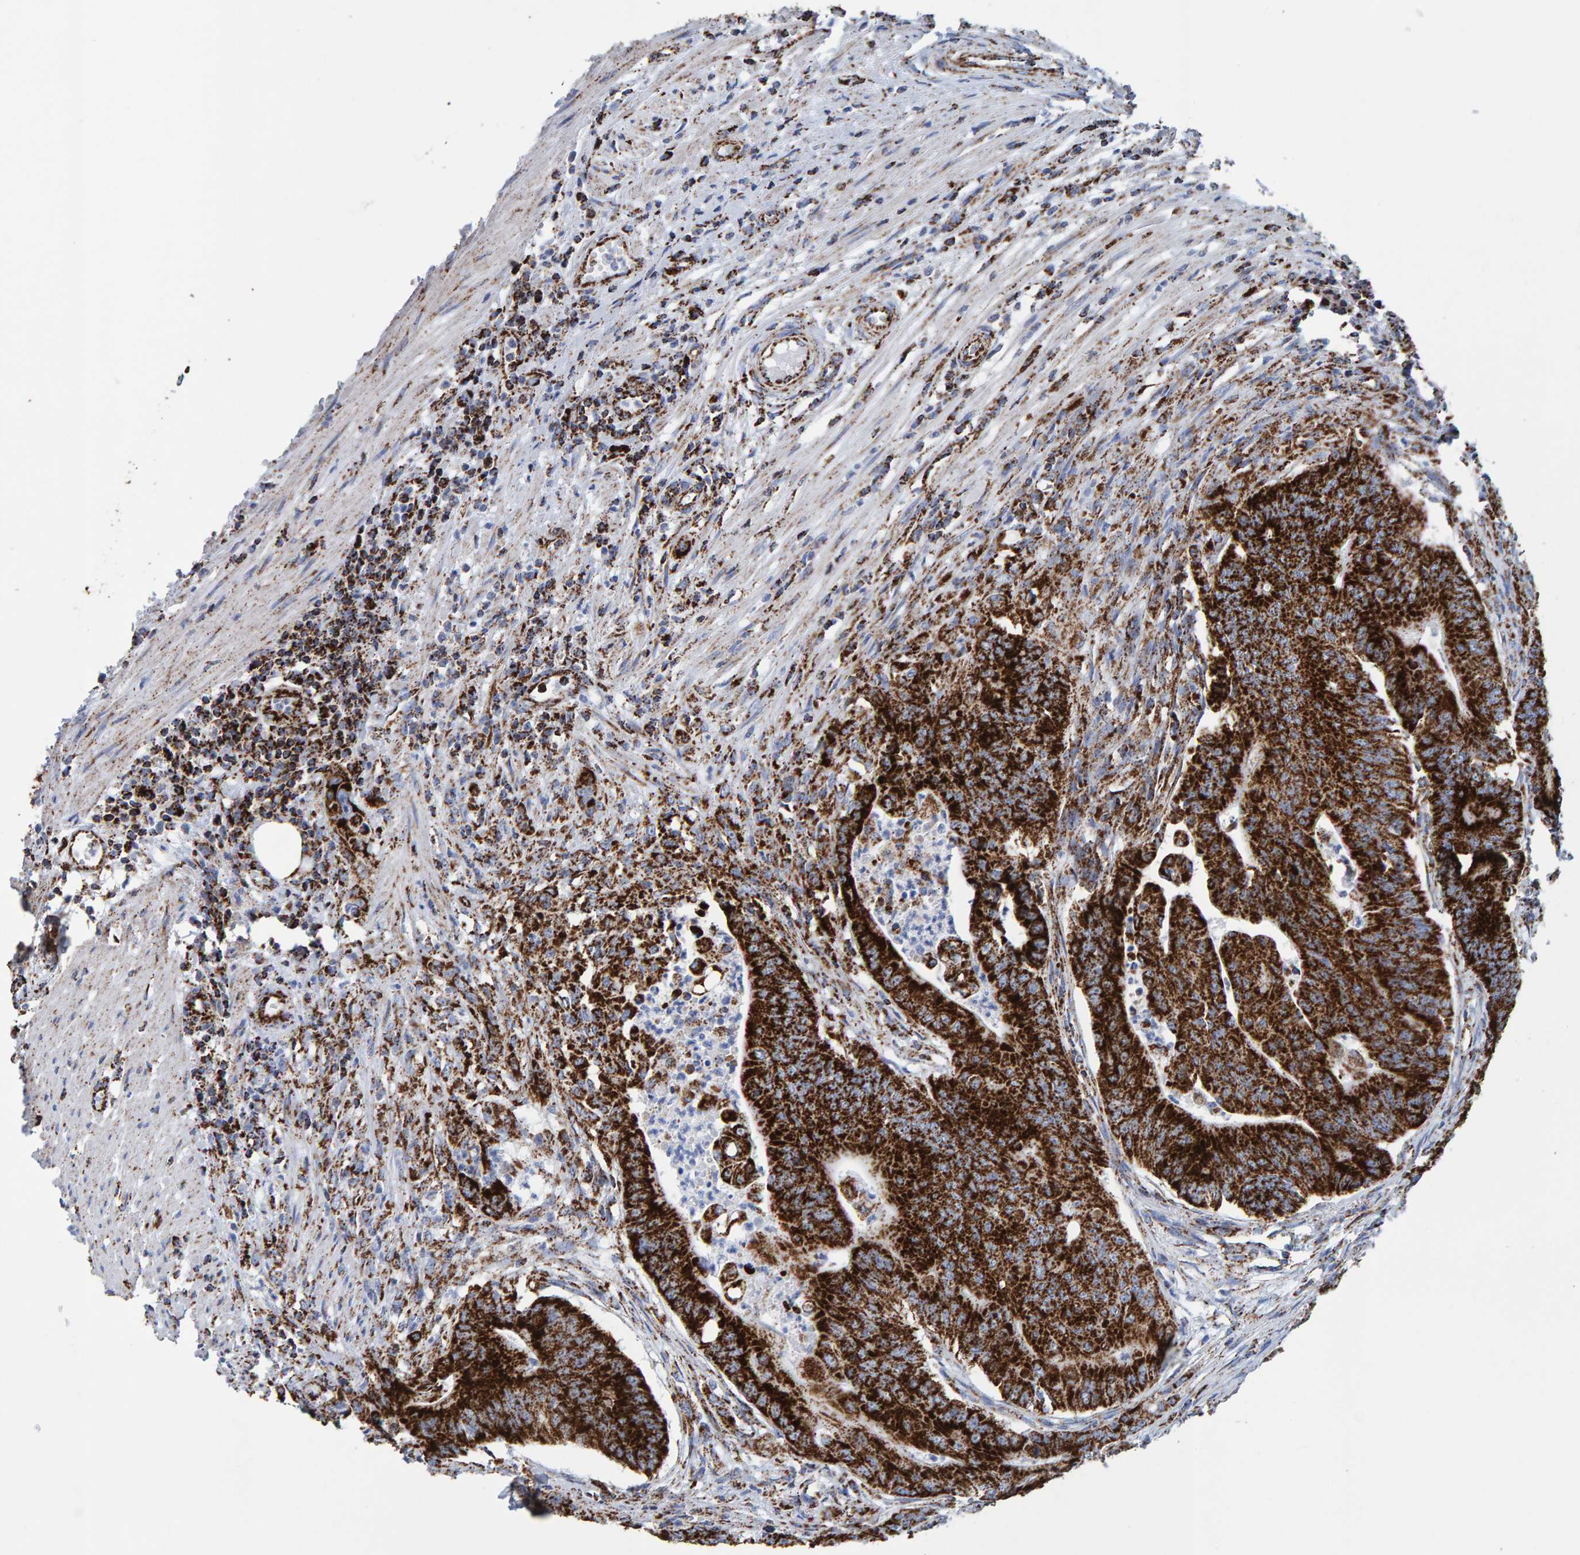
{"staining": {"intensity": "strong", "quantity": ">75%", "location": "cytoplasmic/membranous"}, "tissue": "colorectal cancer", "cell_type": "Tumor cells", "image_type": "cancer", "snomed": [{"axis": "morphology", "description": "Adenoma, NOS"}, {"axis": "morphology", "description": "Adenocarcinoma, NOS"}, {"axis": "topography", "description": "Colon"}], "caption": "Immunohistochemistry (IHC) (DAB) staining of human colorectal adenoma demonstrates strong cytoplasmic/membranous protein expression in about >75% of tumor cells.", "gene": "ENSG00000262660", "patient": {"sex": "male", "age": 79}}